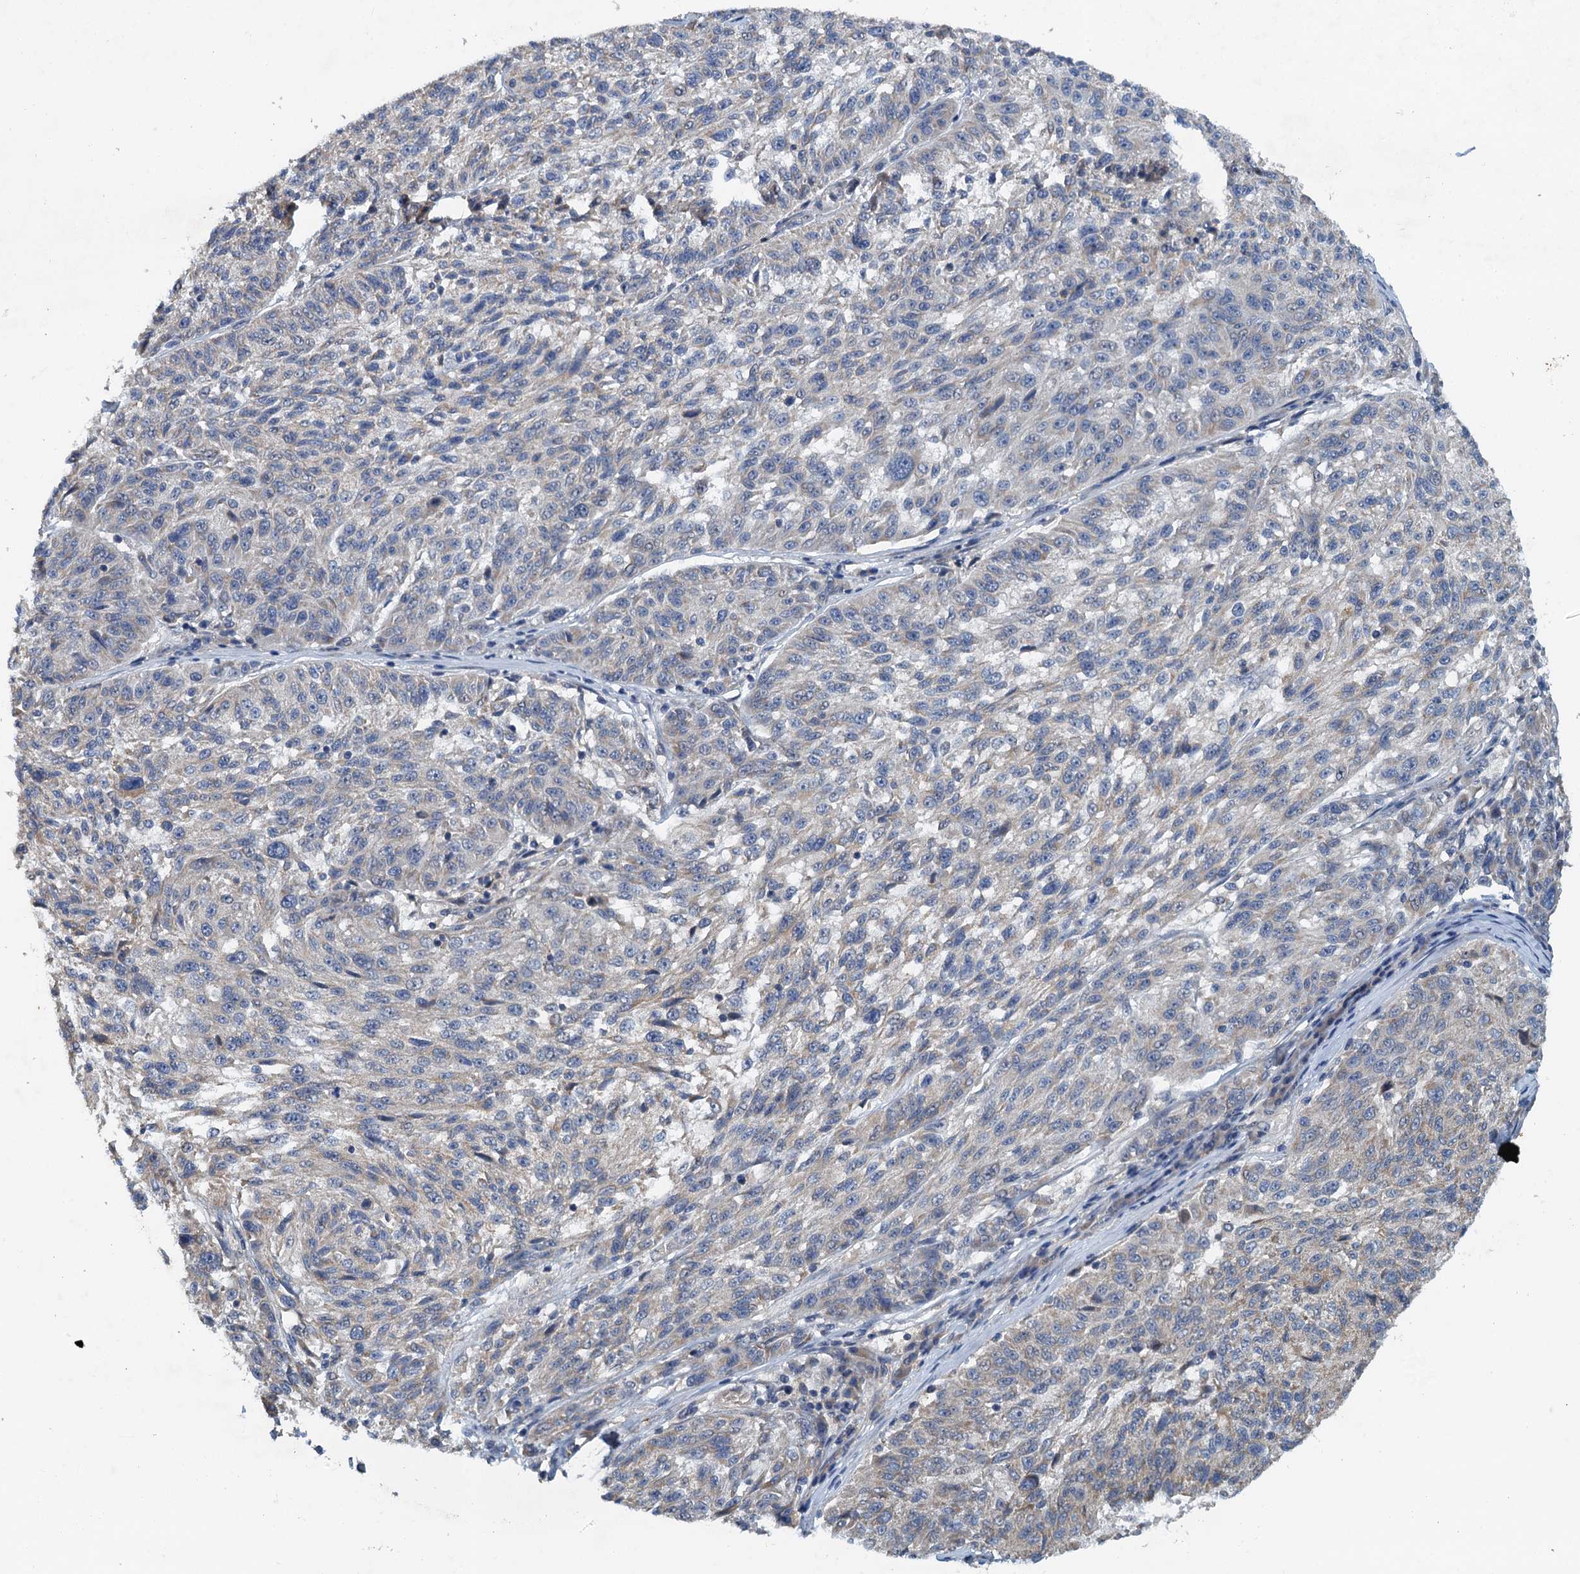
{"staining": {"intensity": "negative", "quantity": "none", "location": "none"}, "tissue": "melanoma", "cell_type": "Tumor cells", "image_type": "cancer", "snomed": [{"axis": "morphology", "description": "Malignant melanoma, NOS"}, {"axis": "topography", "description": "Skin"}], "caption": "Tumor cells show no significant protein expression in melanoma.", "gene": "ZNF606", "patient": {"sex": "male", "age": 53}}